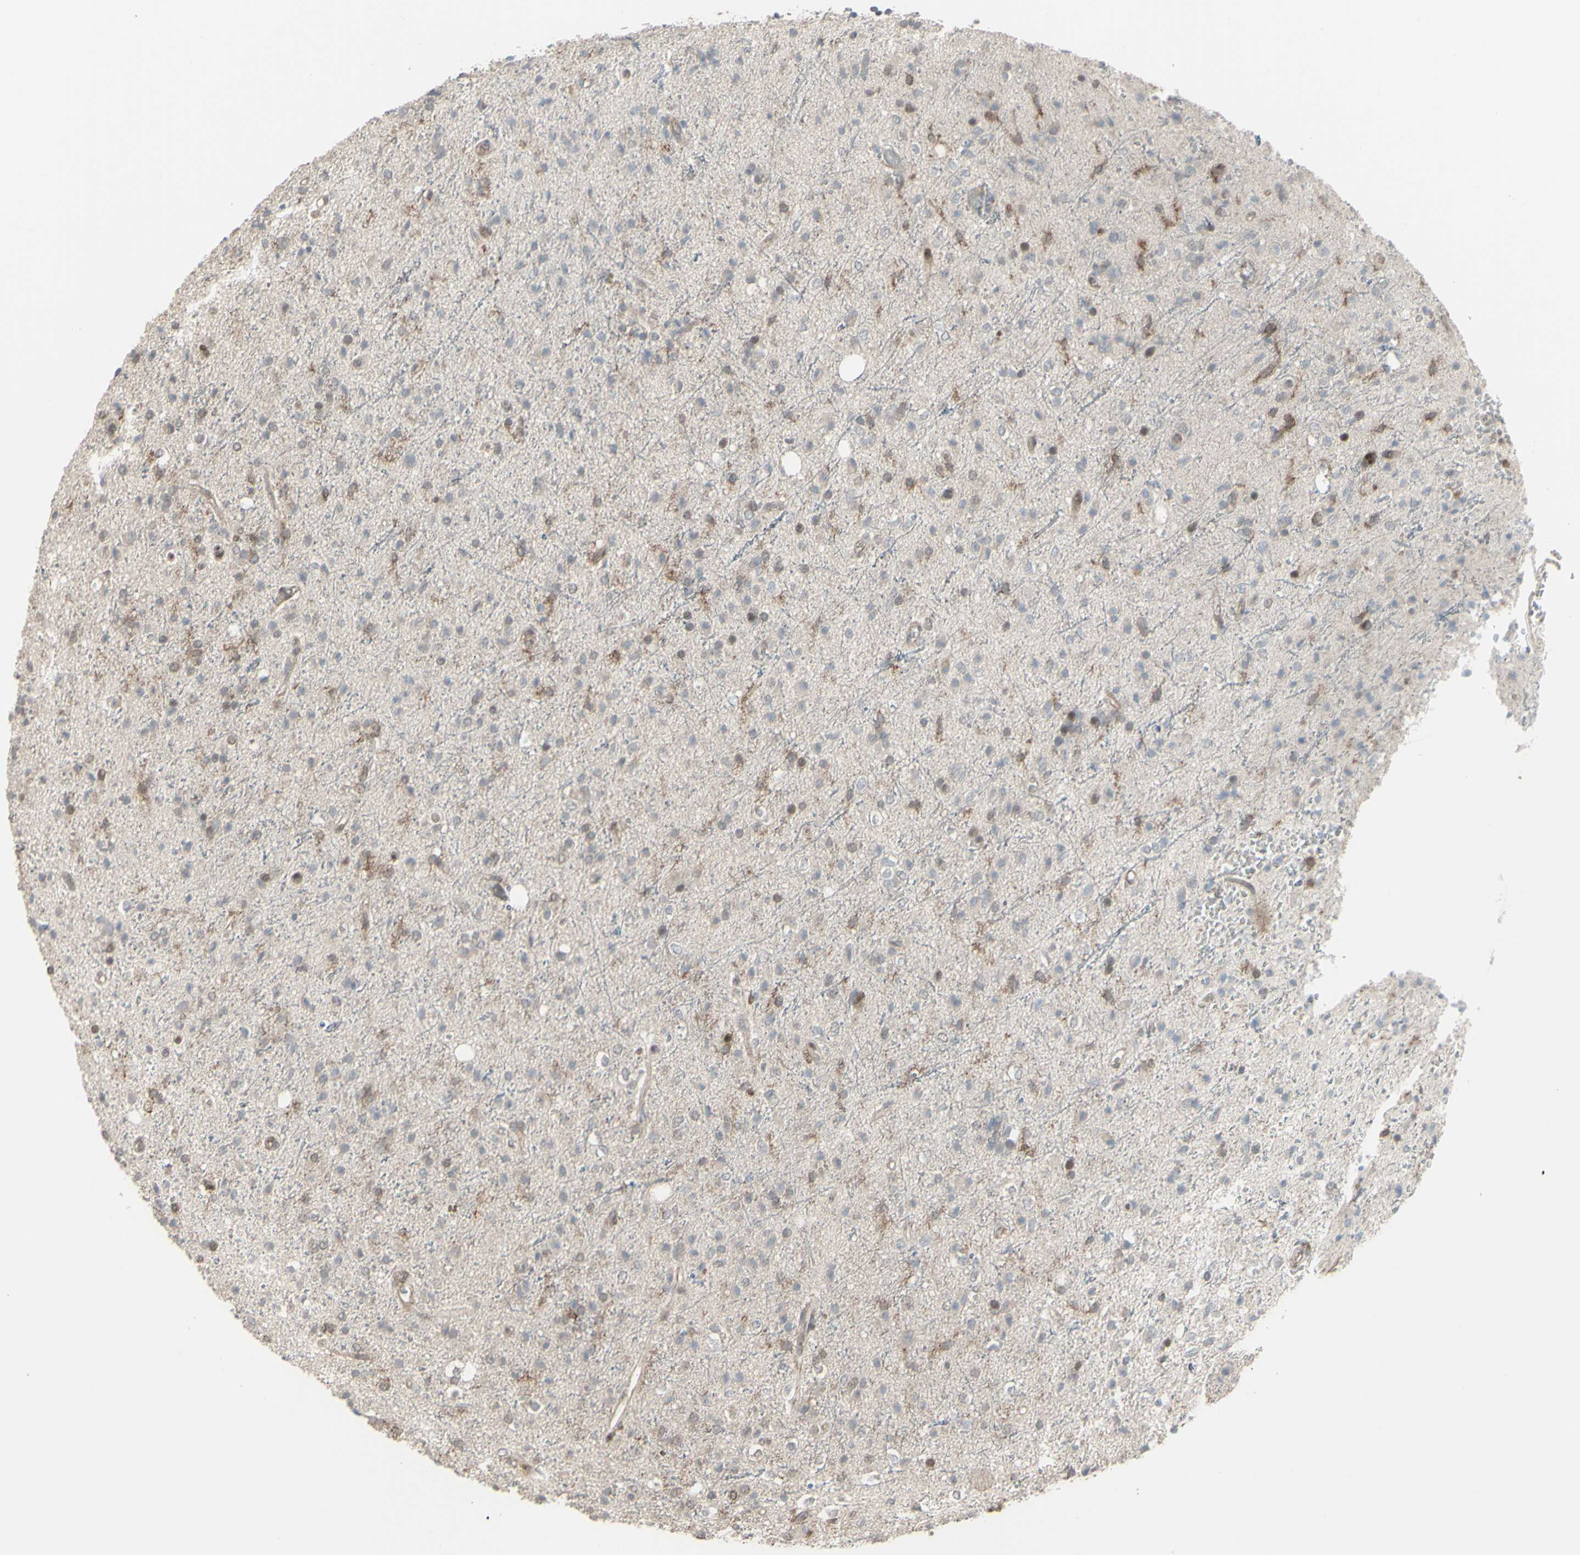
{"staining": {"intensity": "weak", "quantity": "<25%", "location": "cytoplasmic/membranous"}, "tissue": "glioma", "cell_type": "Tumor cells", "image_type": "cancer", "snomed": [{"axis": "morphology", "description": "Glioma, malignant, High grade"}, {"axis": "topography", "description": "Brain"}], "caption": "This is an immunohistochemistry (IHC) image of human malignant glioma (high-grade). There is no expression in tumor cells.", "gene": "CD33", "patient": {"sex": "male", "age": 47}}